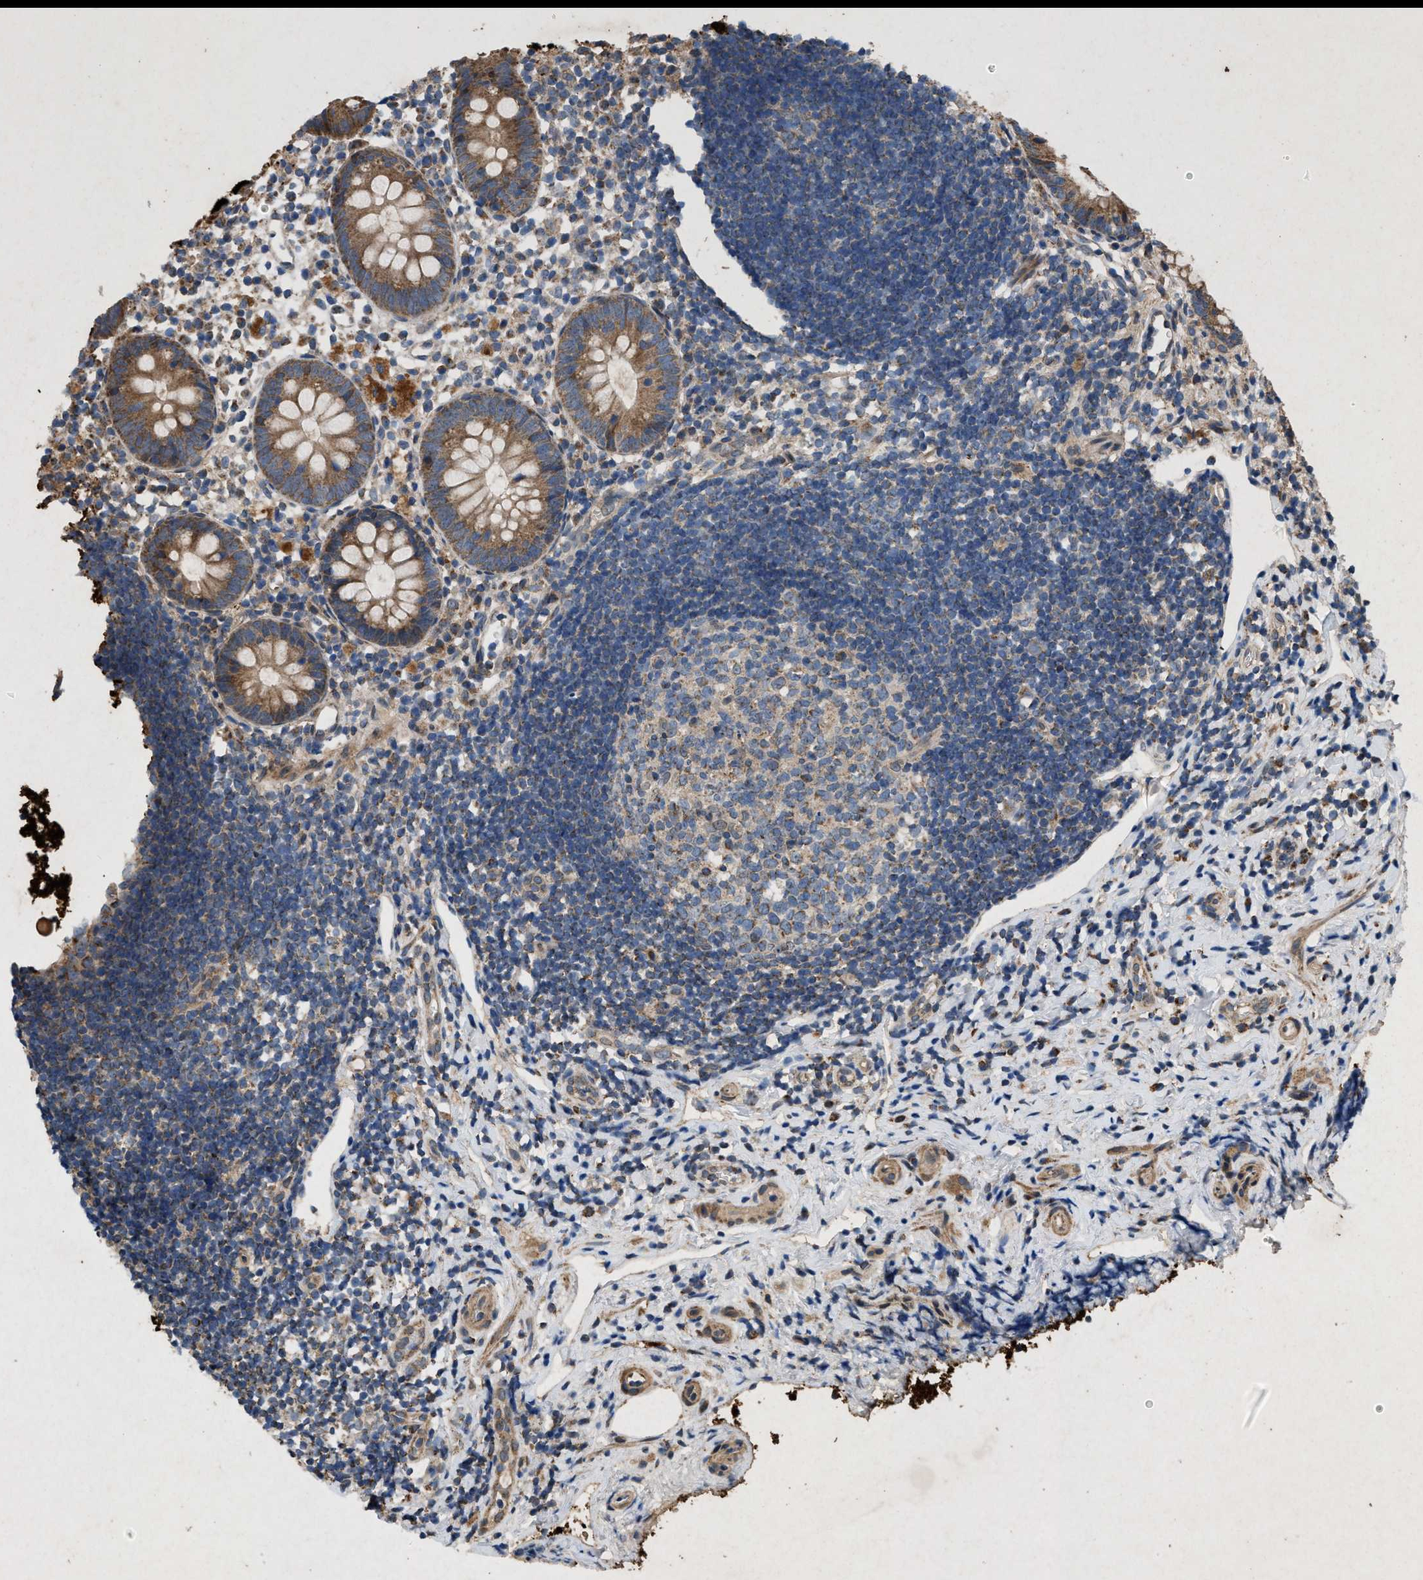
{"staining": {"intensity": "strong", "quantity": ">75%", "location": "cytoplasmic/membranous"}, "tissue": "appendix", "cell_type": "Glandular cells", "image_type": "normal", "snomed": [{"axis": "morphology", "description": "Normal tissue, NOS"}, {"axis": "topography", "description": "Appendix"}], "caption": "Immunohistochemical staining of normal human appendix exhibits >75% levels of strong cytoplasmic/membranous protein expression in about >75% of glandular cells. Using DAB (brown) and hematoxylin (blue) stains, captured at high magnification using brightfield microscopy.", "gene": "PRKG2", "patient": {"sex": "female", "age": 20}}